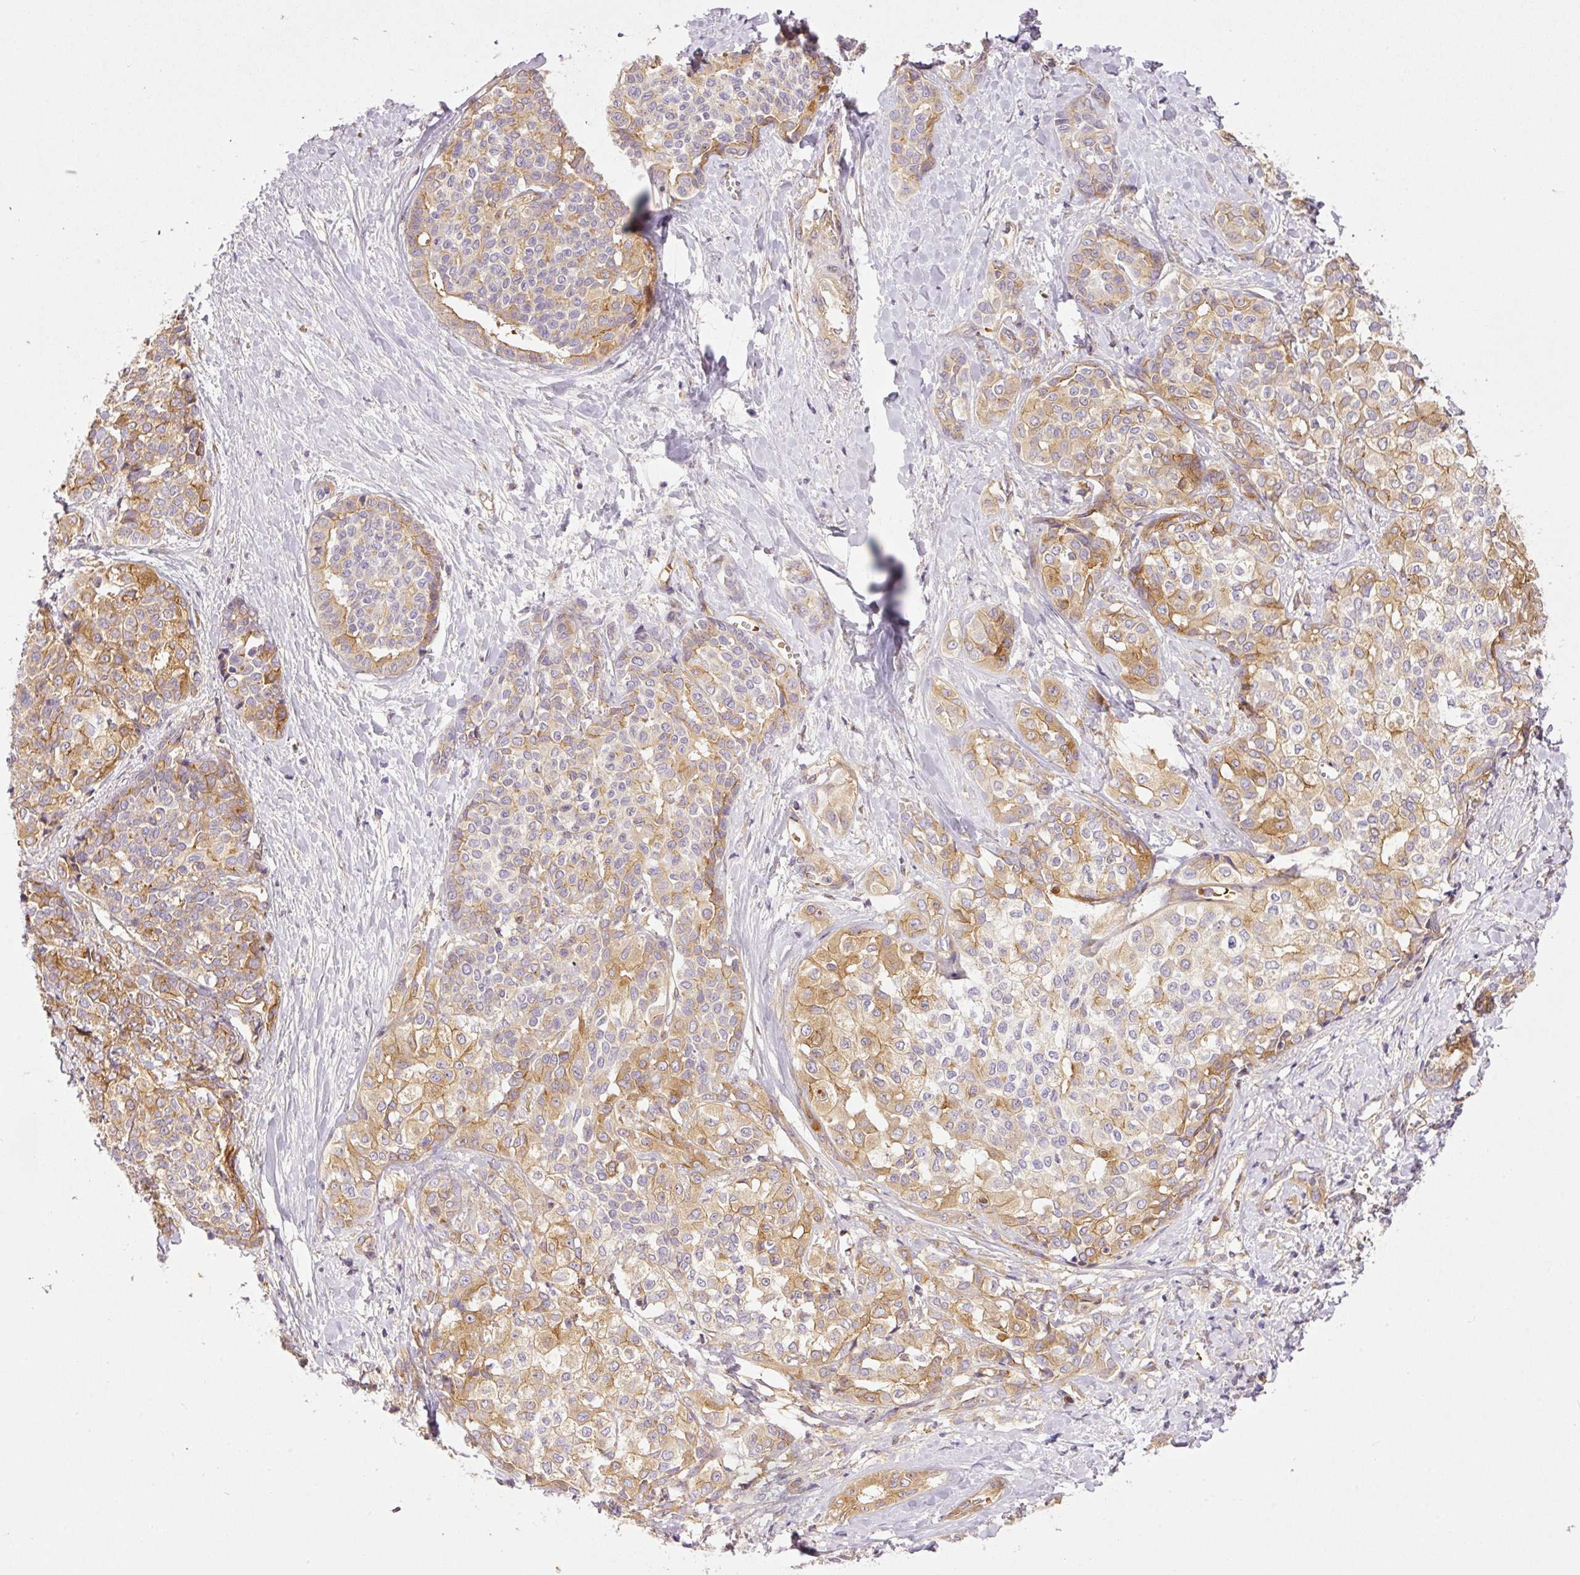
{"staining": {"intensity": "moderate", "quantity": "25%-75%", "location": "cytoplasmic/membranous"}, "tissue": "liver cancer", "cell_type": "Tumor cells", "image_type": "cancer", "snomed": [{"axis": "morphology", "description": "Cholangiocarcinoma"}, {"axis": "topography", "description": "Liver"}], "caption": "Protein staining reveals moderate cytoplasmic/membranous staining in about 25%-75% of tumor cells in cholangiocarcinoma (liver).", "gene": "TBC1D2B", "patient": {"sex": "female", "age": 77}}